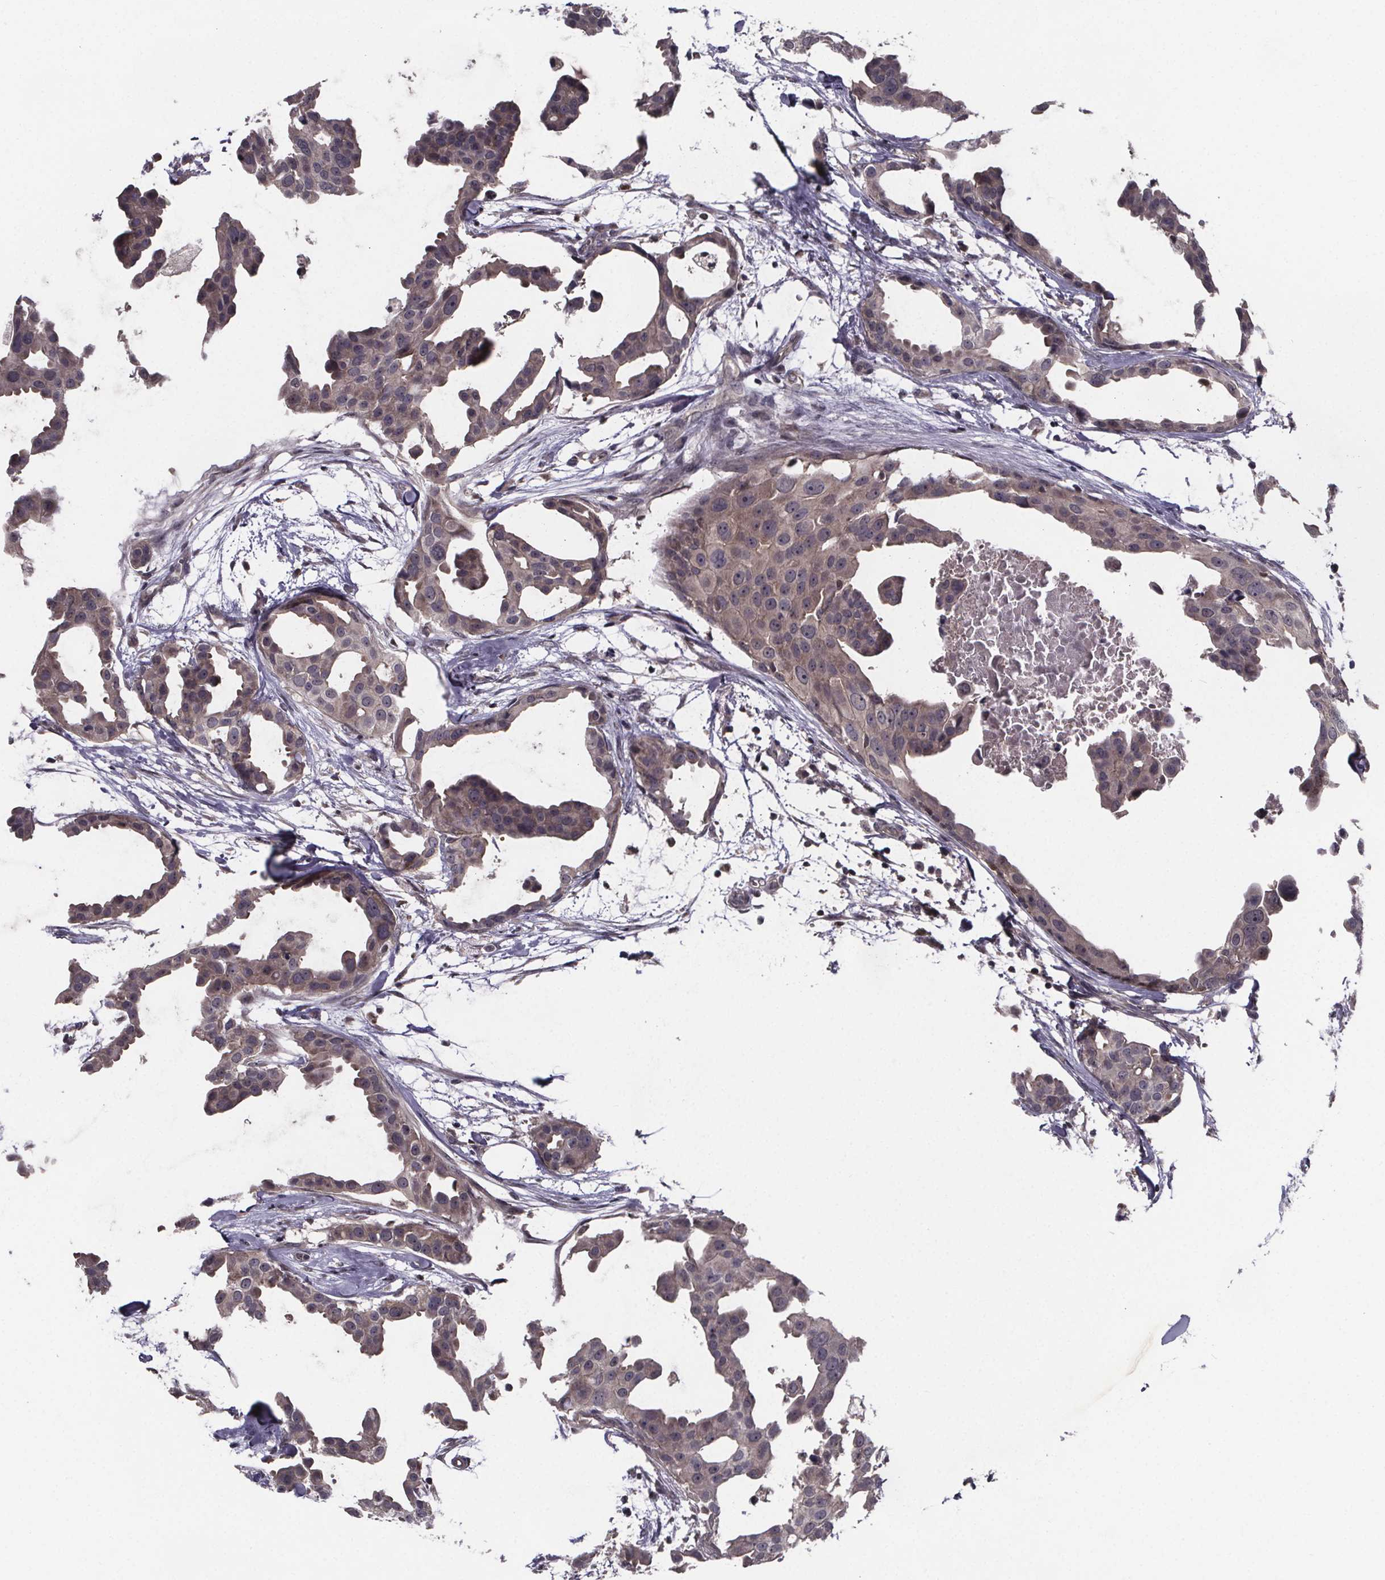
{"staining": {"intensity": "weak", "quantity": "<25%", "location": "cytoplasmic/membranous"}, "tissue": "breast cancer", "cell_type": "Tumor cells", "image_type": "cancer", "snomed": [{"axis": "morphology", "description": "Duct carcinoma"}, {"axis": "topography", "description": "Breast"}], "caption": "IHC image of neoplastic tissue: breast intraductal carcinoma stained with DAB reveals no significant protein staining in tumor cells.", "gene": "FN3KRP", "patient": {"sex": "female", "age": 38}}